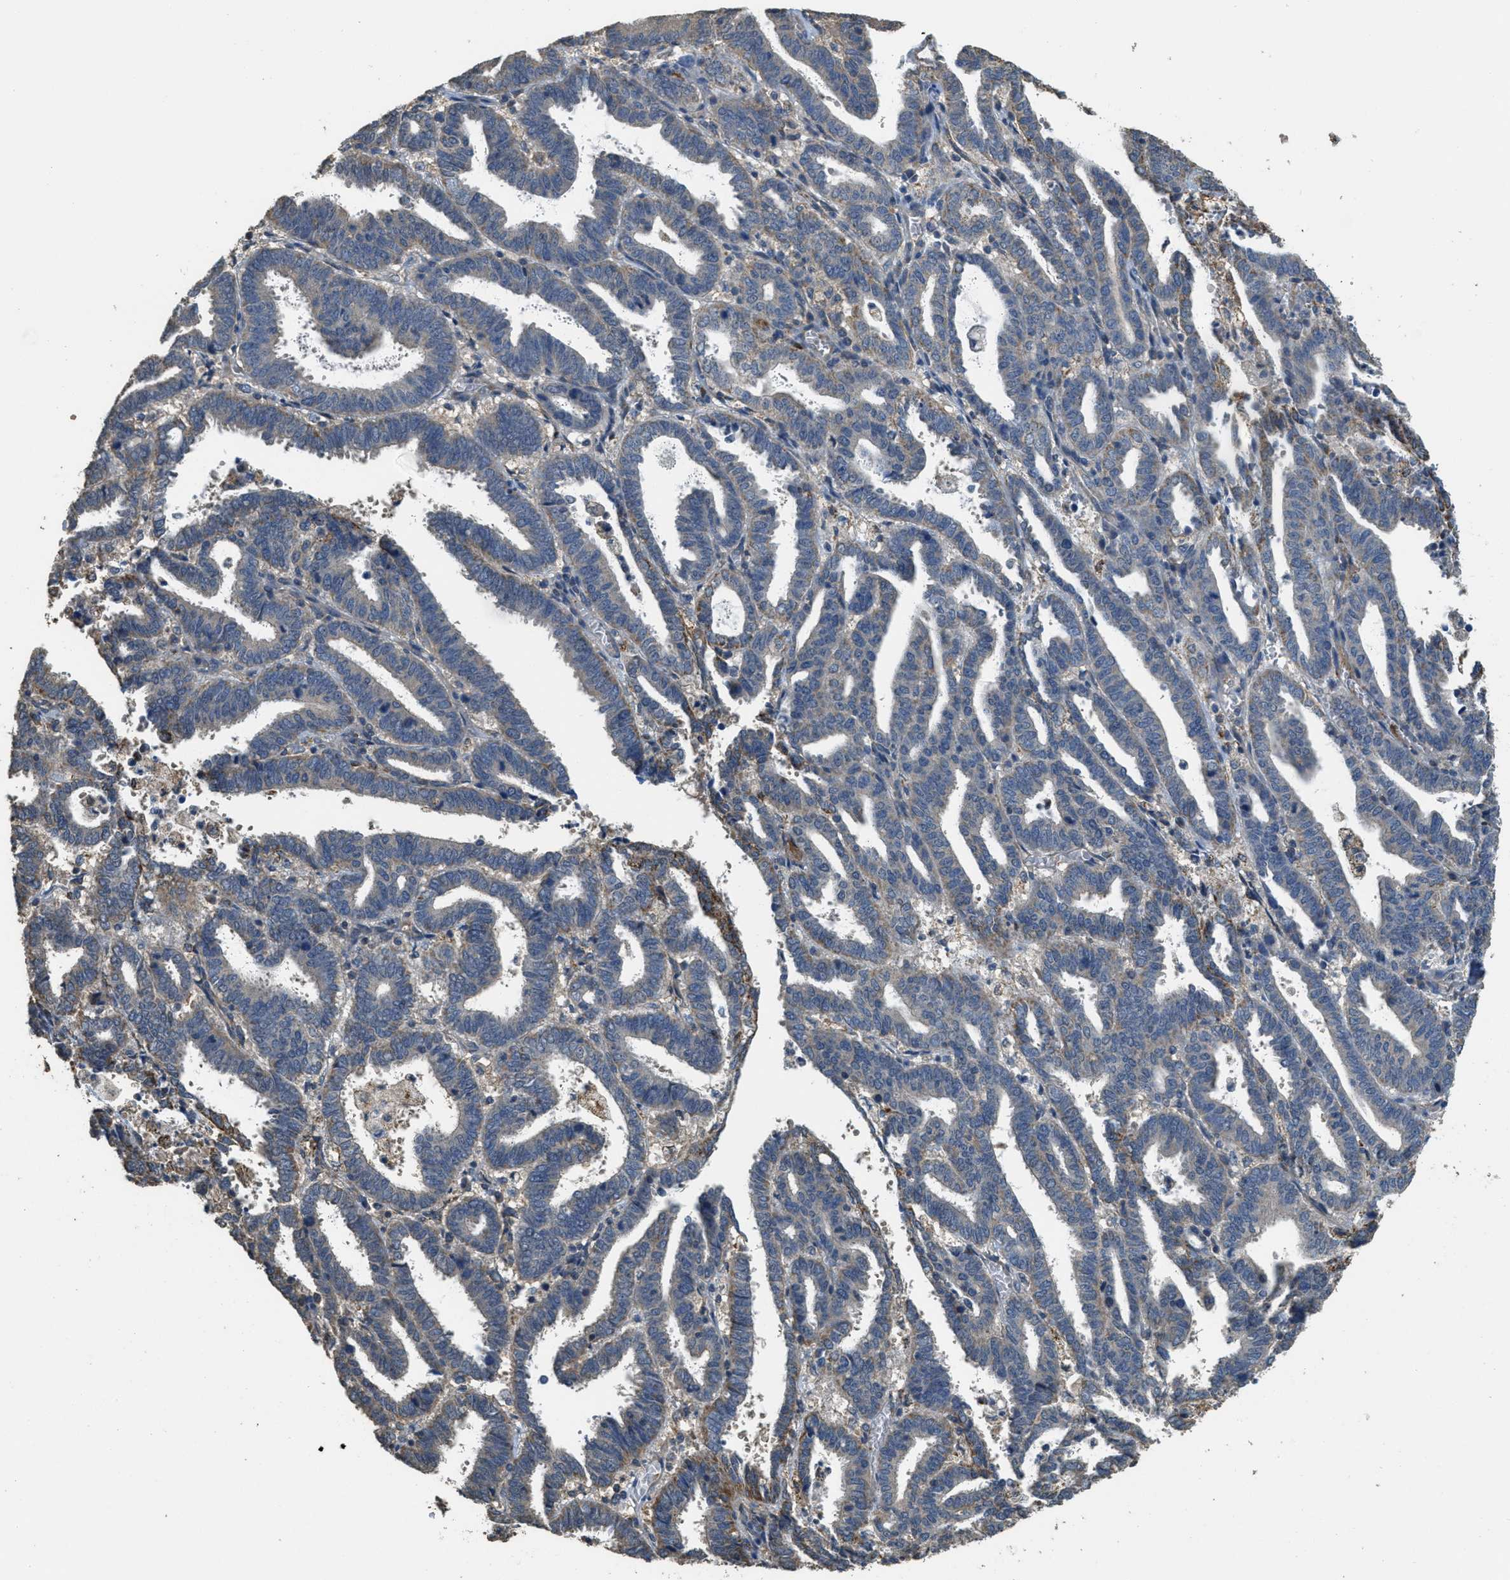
{"staining": {"intensity": "weak", "quantity": "<25%", "location": "cytoplasmic/membranous"}, "tissue": "endometrial cancer", "cell_type": "Tumor cells", "image_type": "cancer", "snomed": [{"axis": "morphology", "description": "Adenocarcinoma, NOS"}, {"axis": "topography", "description": "Uterus"}], "caption": "The photomicrograph exhibits no staining of tumor cells in endometrial cancer (adenocarcinoma).", "gene": "THBS2", "patient": {"sex": "female", "age": 83}}